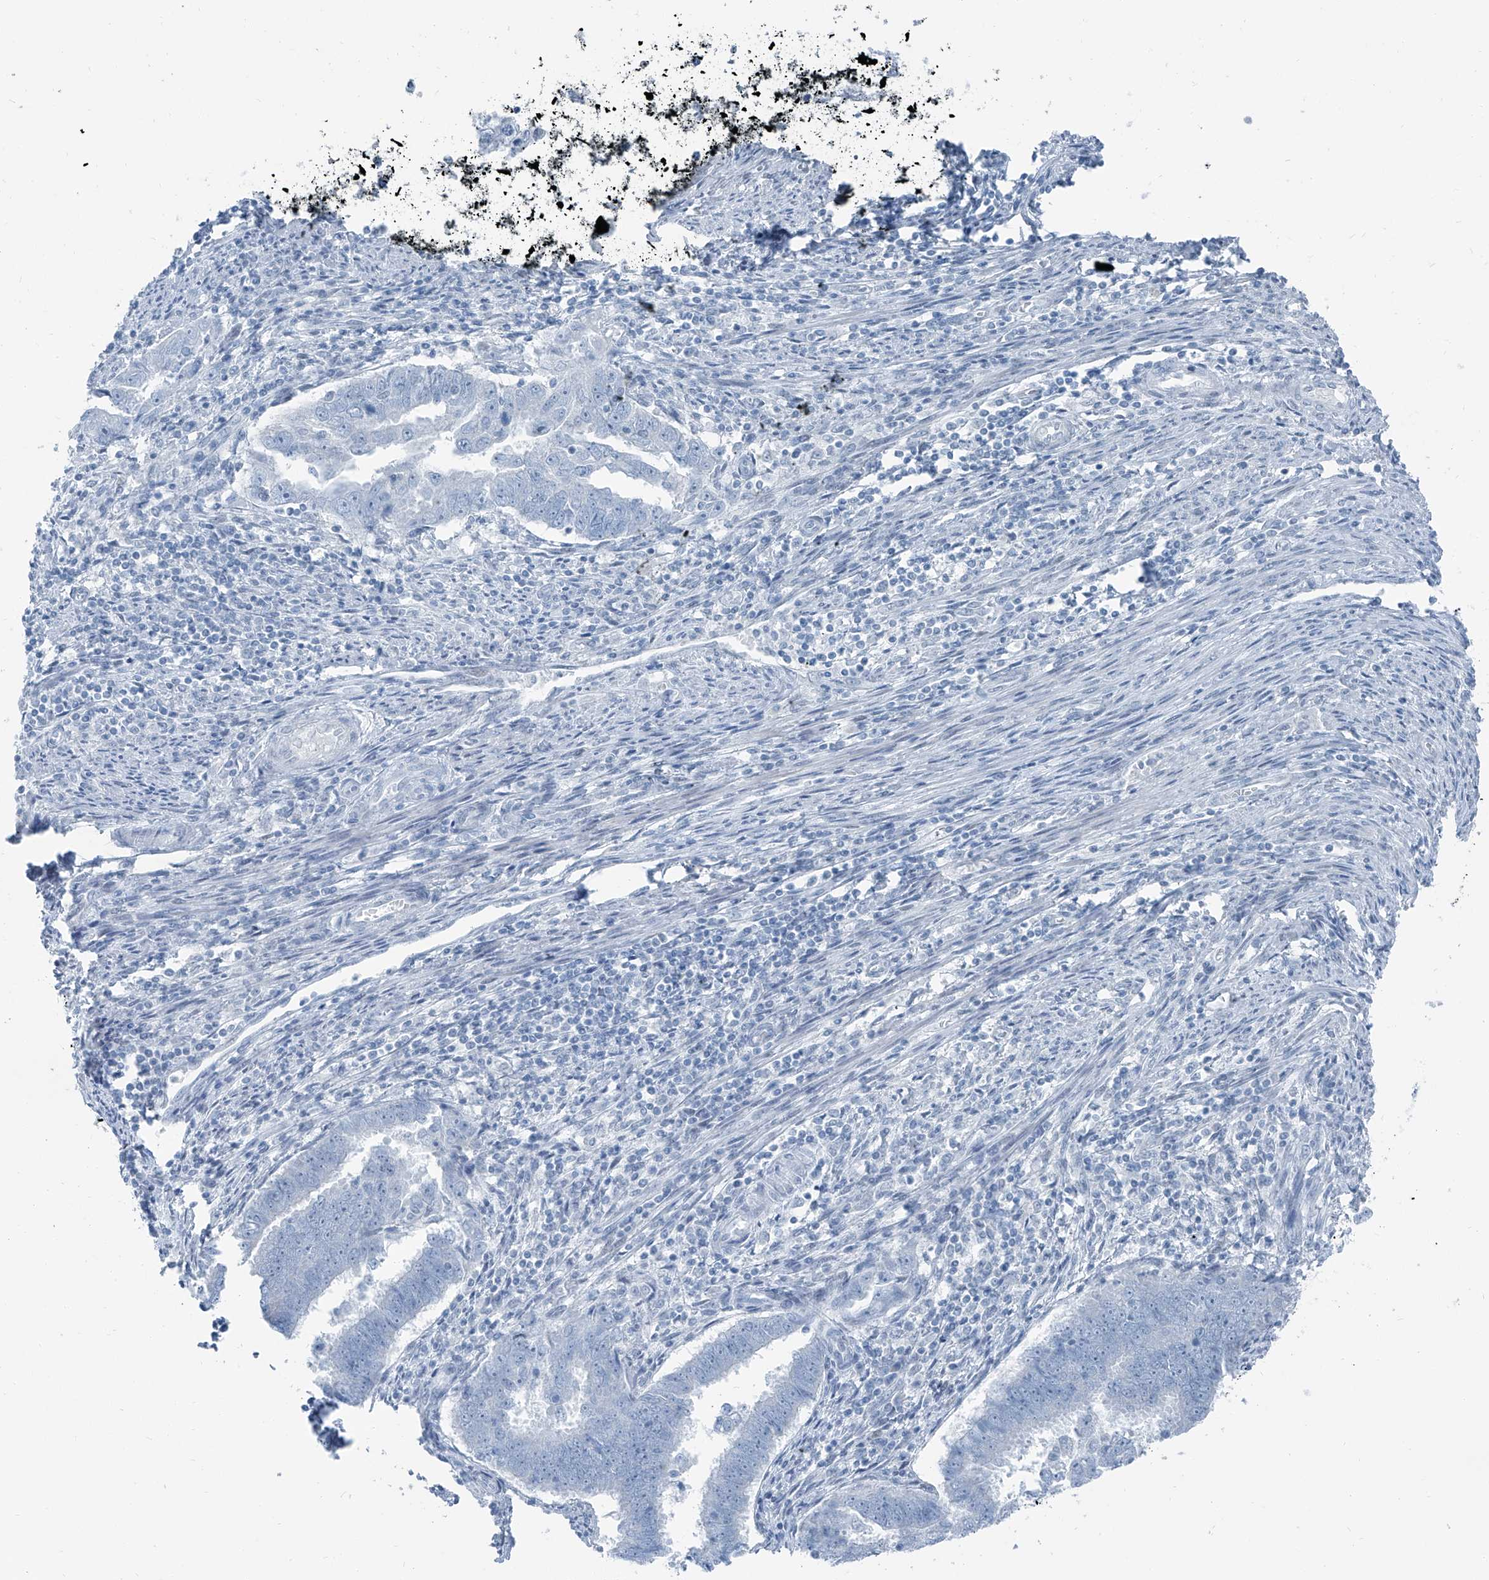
{"staining": {"intensity": "negative", "quantity": "none", "location": "none"}, "tissue": "endometrial cancer", "cell_type": "Tumor cells", "image_type": "cancer", "snomed": [{"axis": "morphology", "description": "Adenocarcinoma, NOS"}, {"axis": "topography", "description": "Endometrium"}], "caption": "The photomicrograph exhibits no staining of tumor cells in endometrial cancer.", "gene": "RGN", "patient": {"sex": "female", "age": 75}}